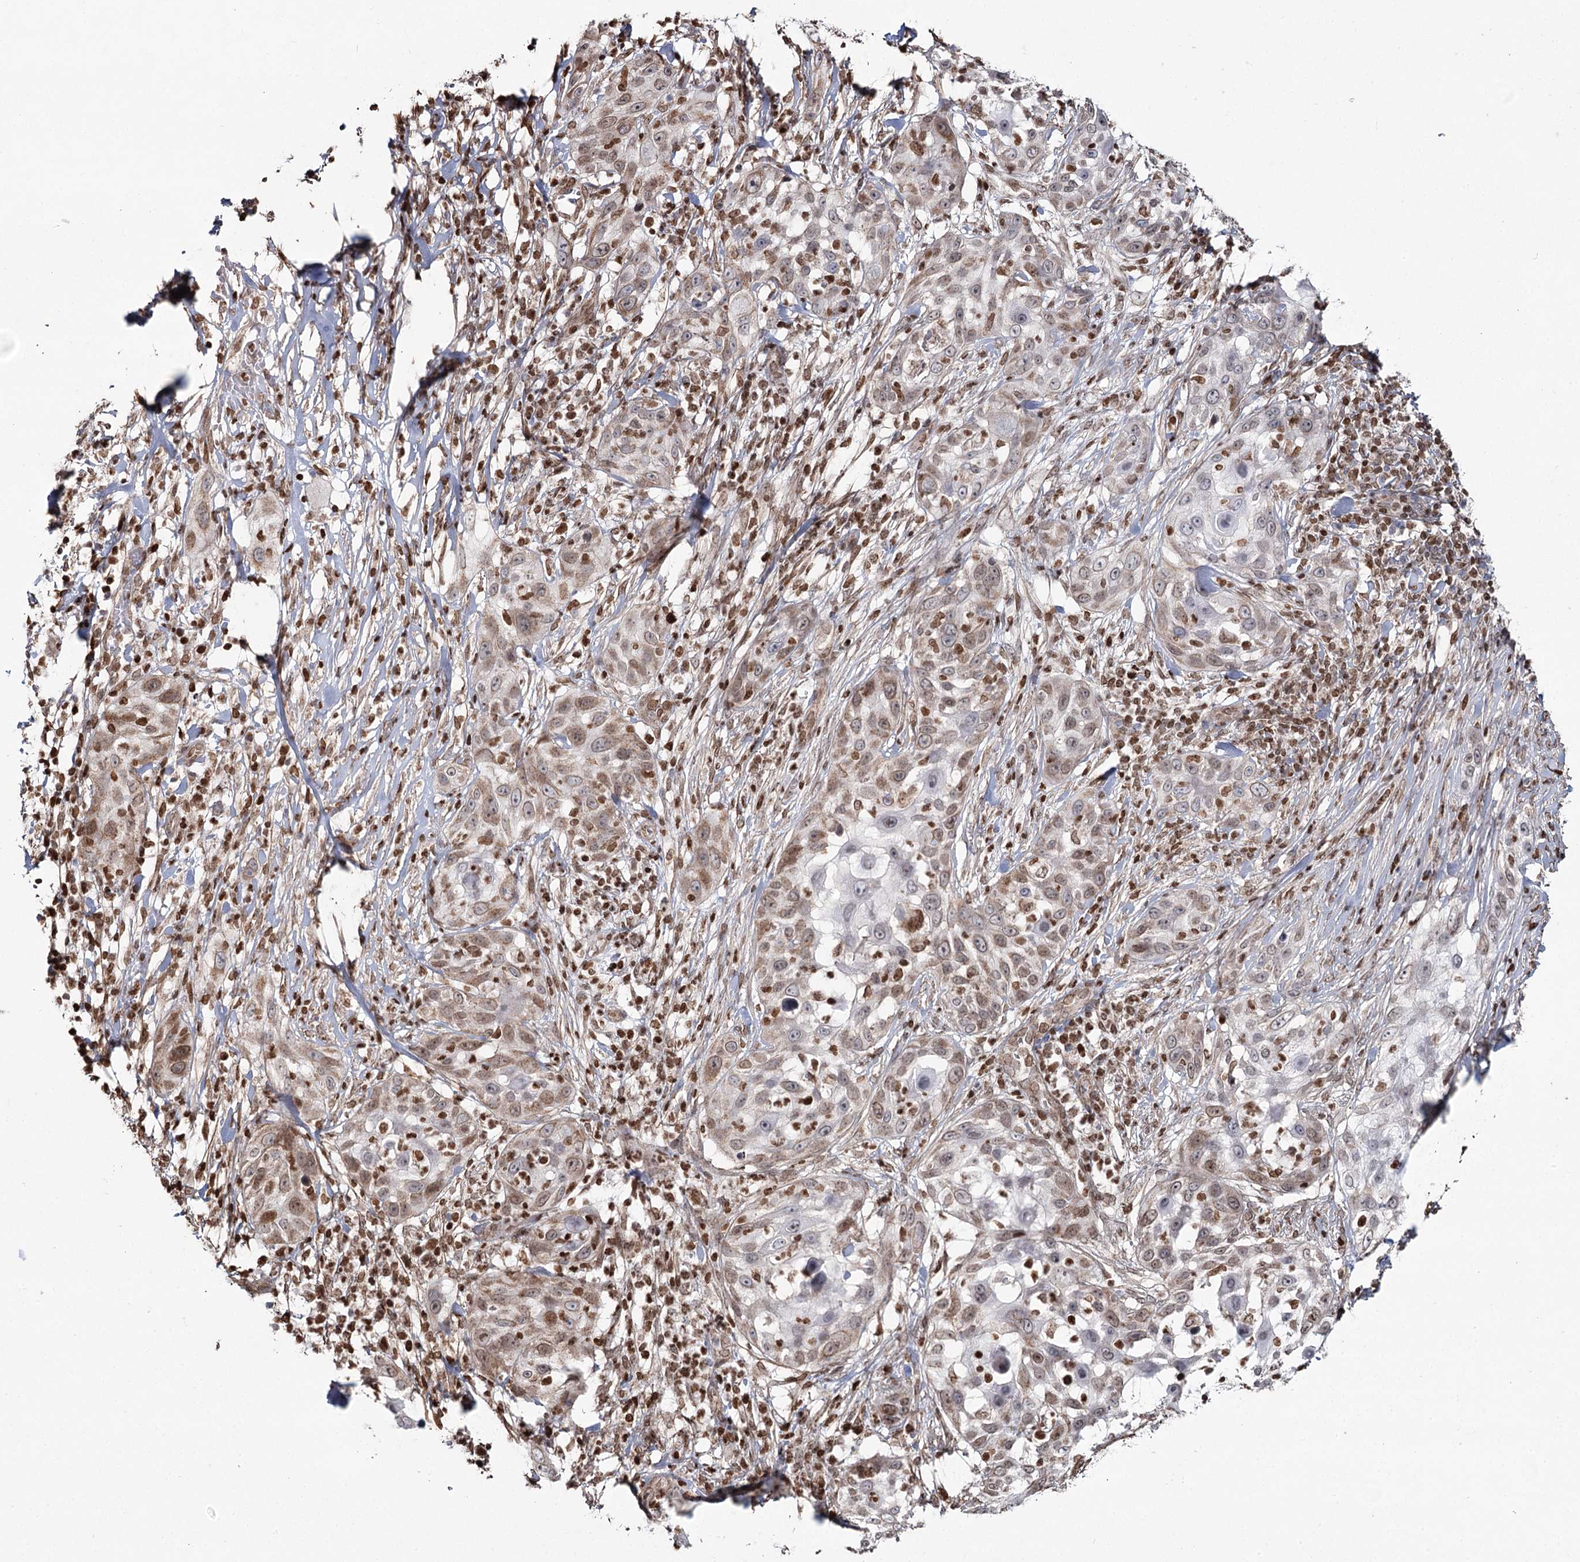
{"staining": {"intensity": "moderate", "quantity": ">75%", "location": "cytoplasmic/membranous,nuclear"}, "tissue": "skin cancer", "cell_type": "Tumor cells", "image_type": "cancer", "snomed": [{"axis": "morphology", "description": "Squamous cell carcinoma, NOS"}, {"axis": "topography", "description": "Skin"}], "caption": "High-power microscopy captured an immunohistochemistry (IHC) photomicrograph of skin squamous cell carcinoma, revealing moderate cytoplasmic/membranous and nuclear staining in approximately >75% of tumor cells. Using DAB (3,3'-diaminobenzidine) (brown) and hematoxylin (blue) stains, captured at high magnification using brightfield microscopy.", "gene": "PDHX", "patient": {"sex": "female", "age": 44}}